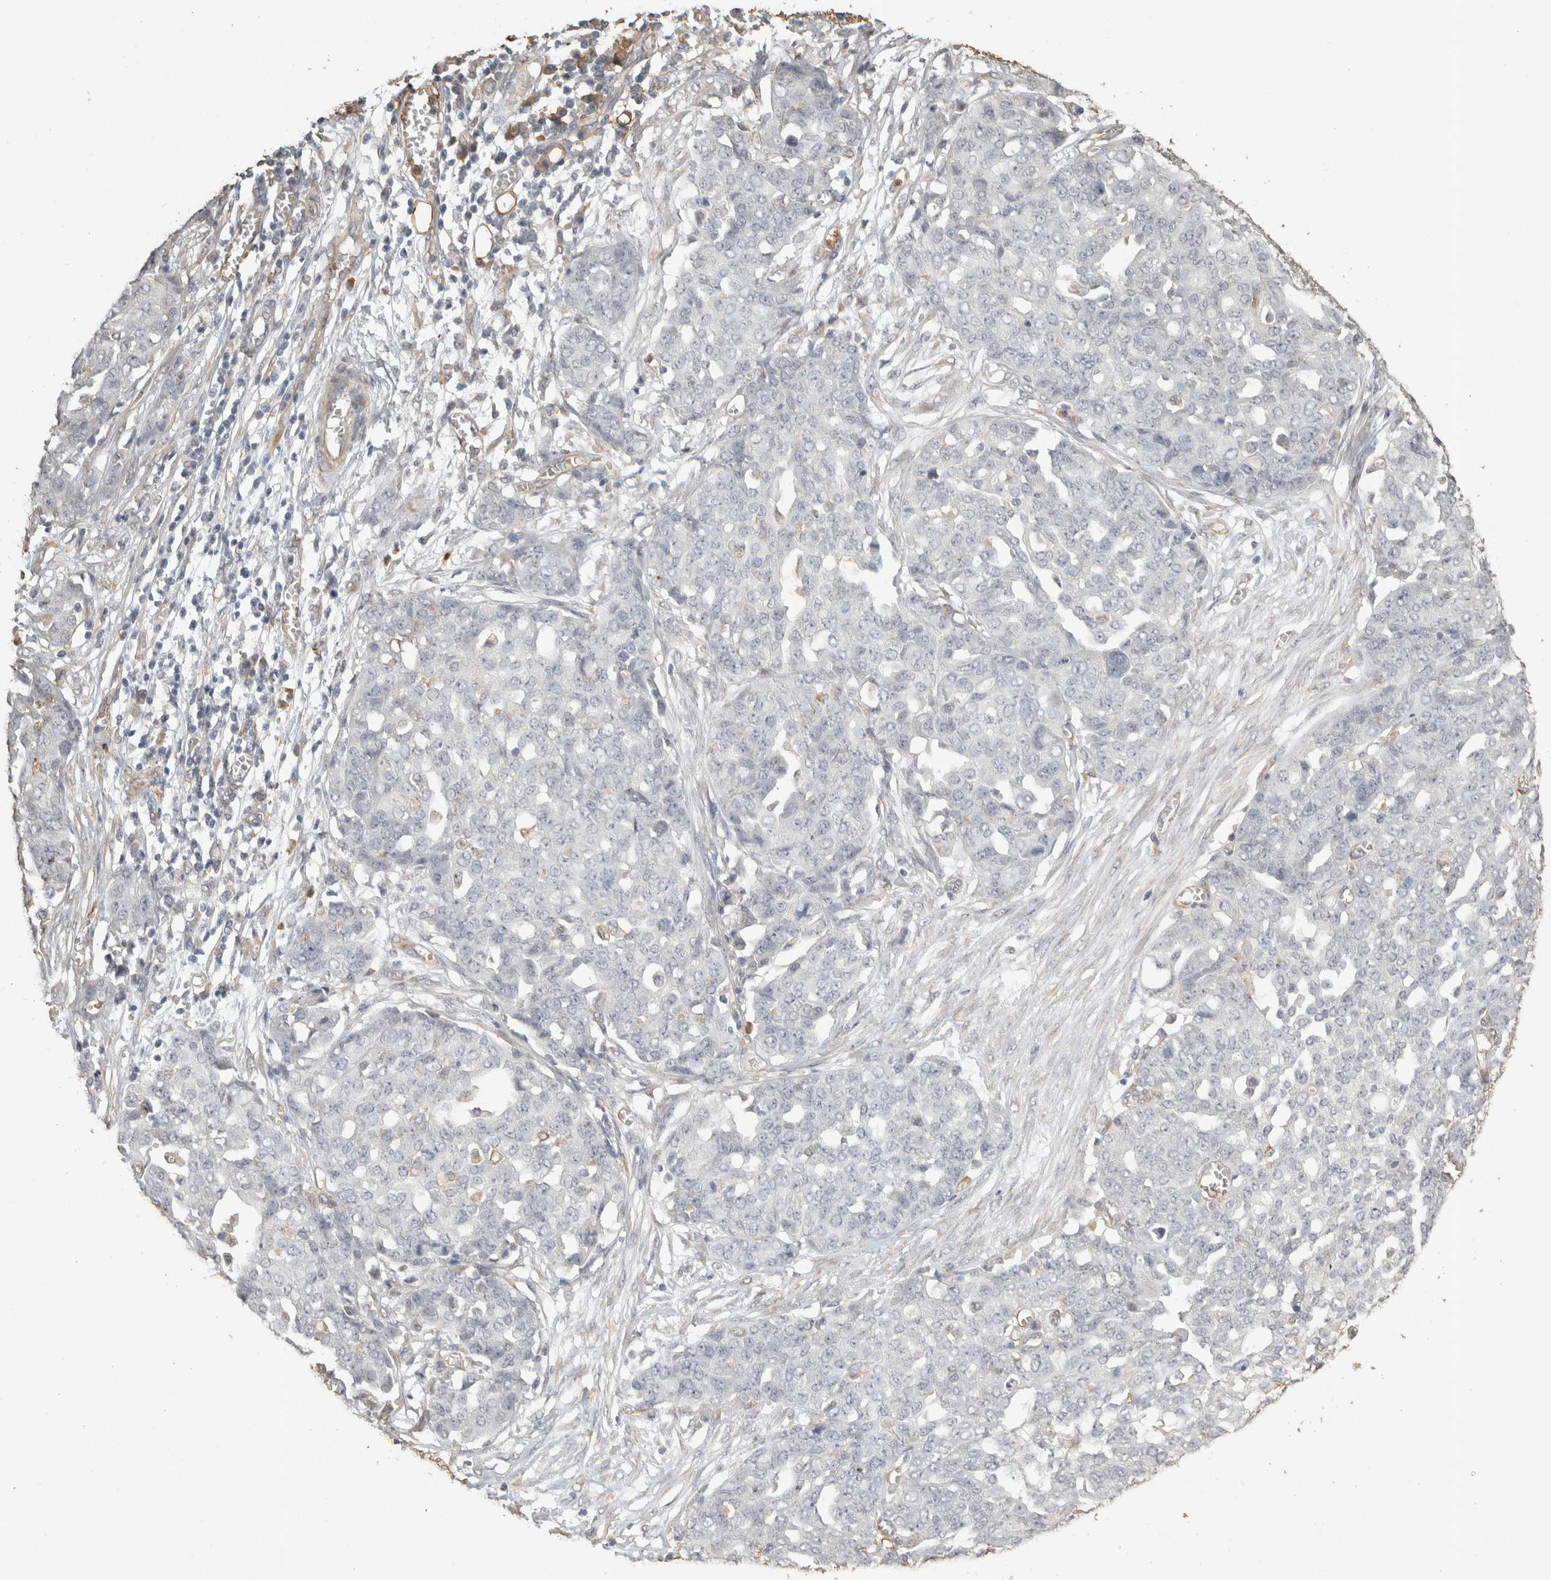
{"staining": {"intensity": "negative", "quantity": "none", "location": "none"}, "tissue": "ovarian cancer", "cell_type": "Tumor cells", "image_type": "cancer", "snomed": [{"axis": "morphology", "description": "Cystadenocarcinoma, serous, NOS"}, {"axis": "topography", "description": "Soft tissue"}, {"axis": "topography", "description": "Ovary"}], "caption": "Tumor cells show no significant expression in ovarian cancer (serous cystadenocarcinoma).", "gene": "REPS2", "patient": {"sex": "female", "age": 57}}